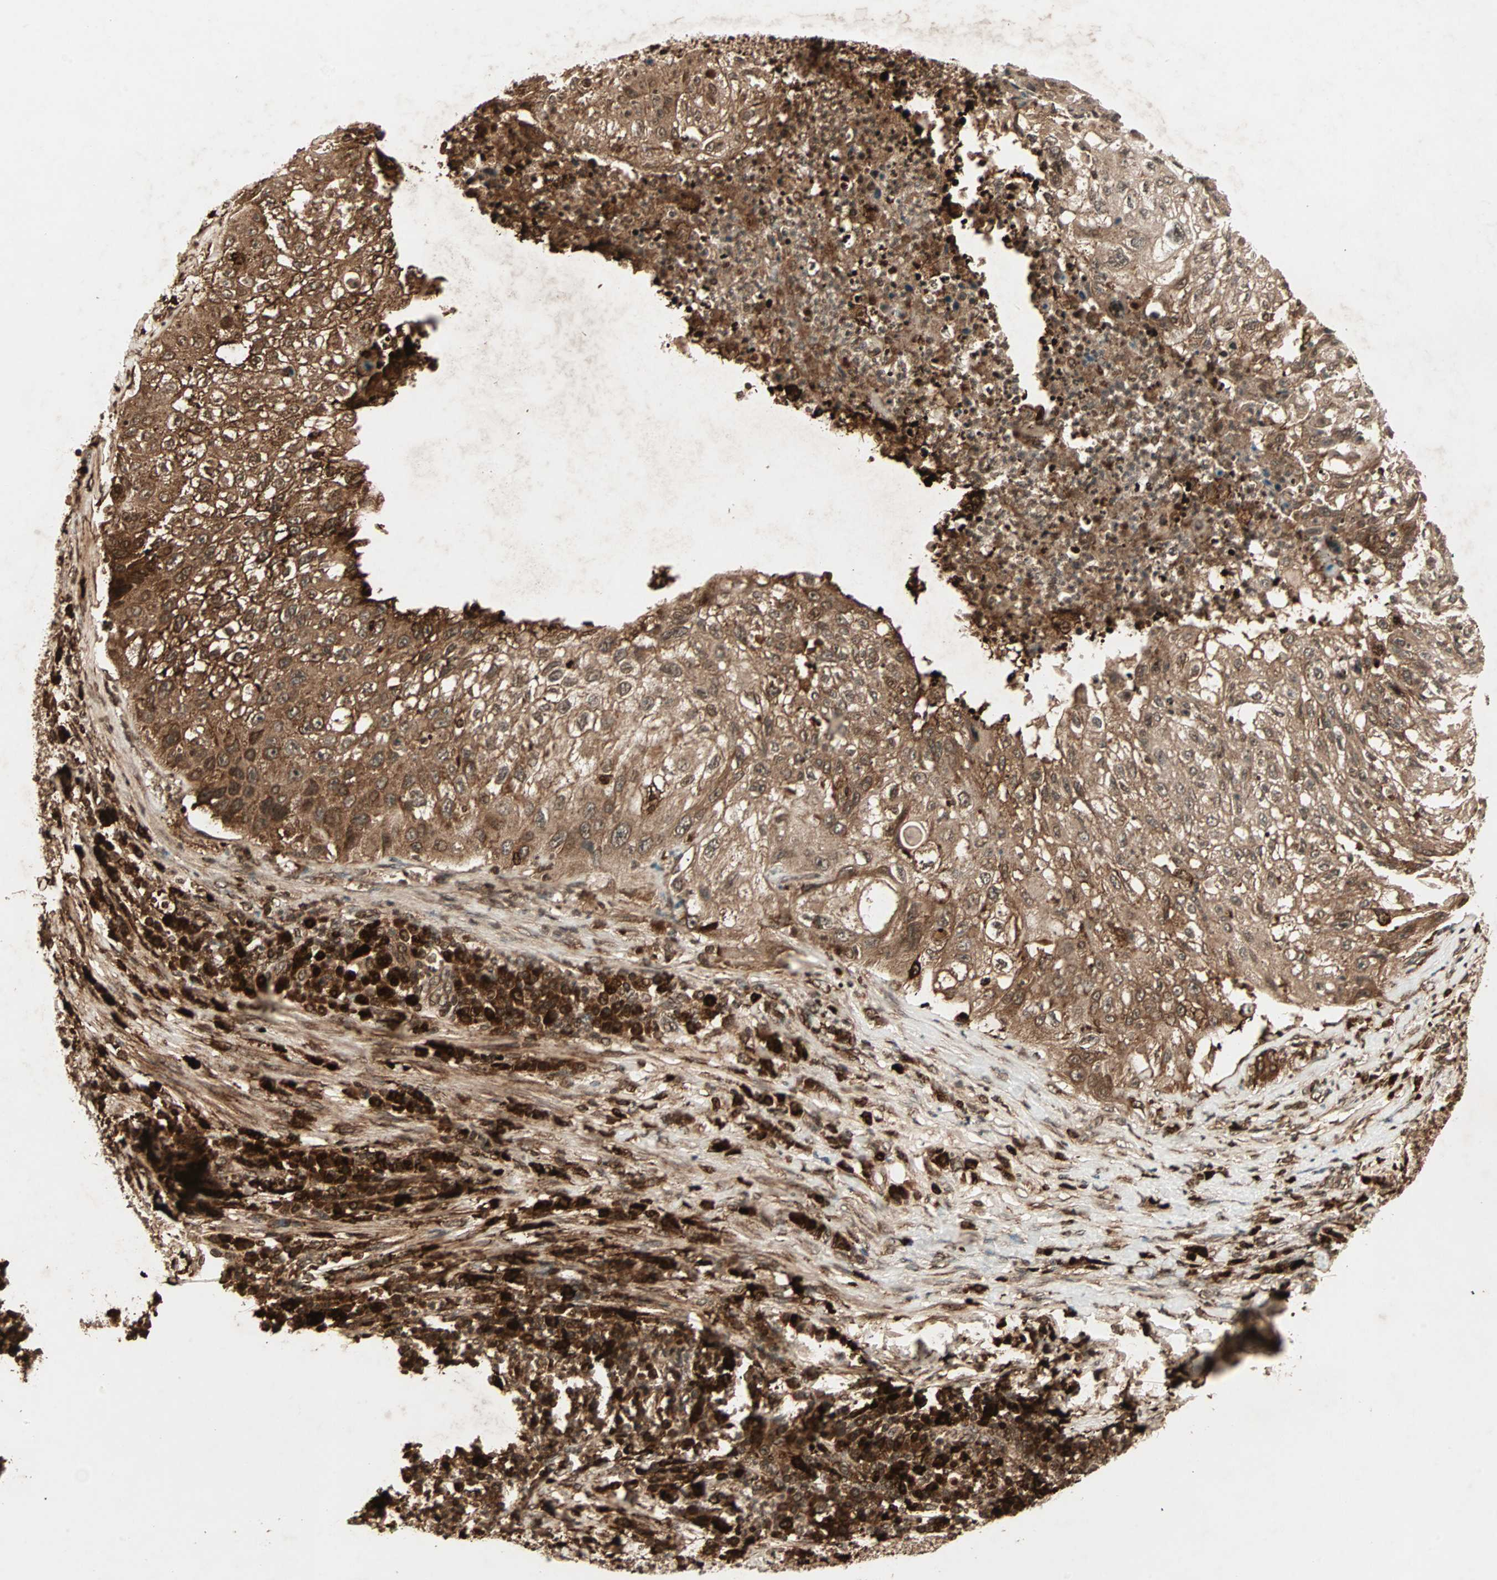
{"staining": {"intensity": "strong", "quantity": ">75%", "location": "cytoplasmic/membranous"}, "tissue": "lung cancer", "cell_type": "Tumor cells", "image_type": "cancer", "snomed": [{"axis": "morphology", "description": "Inflammation, NOS"}, {"axis": "morphology", "description": "Squamous cell carcinoma, NOS"}, {"axis": "topography", "description": "Lymph node"}, {"axis": "topography", "description": "Soft tissue"}, {"axis": "topography", "description": "Lung"}], "caption": "A brown stain labels strong cytoplasmic/membranous staining of a protein in human lung cancer (squamous cell carcinoma) tumor cells. (brown staining indicates protein expression, while blue staining denotes nuclei).", "gene": "RFFL", "patient": {"sex": "male", "age": 66}}